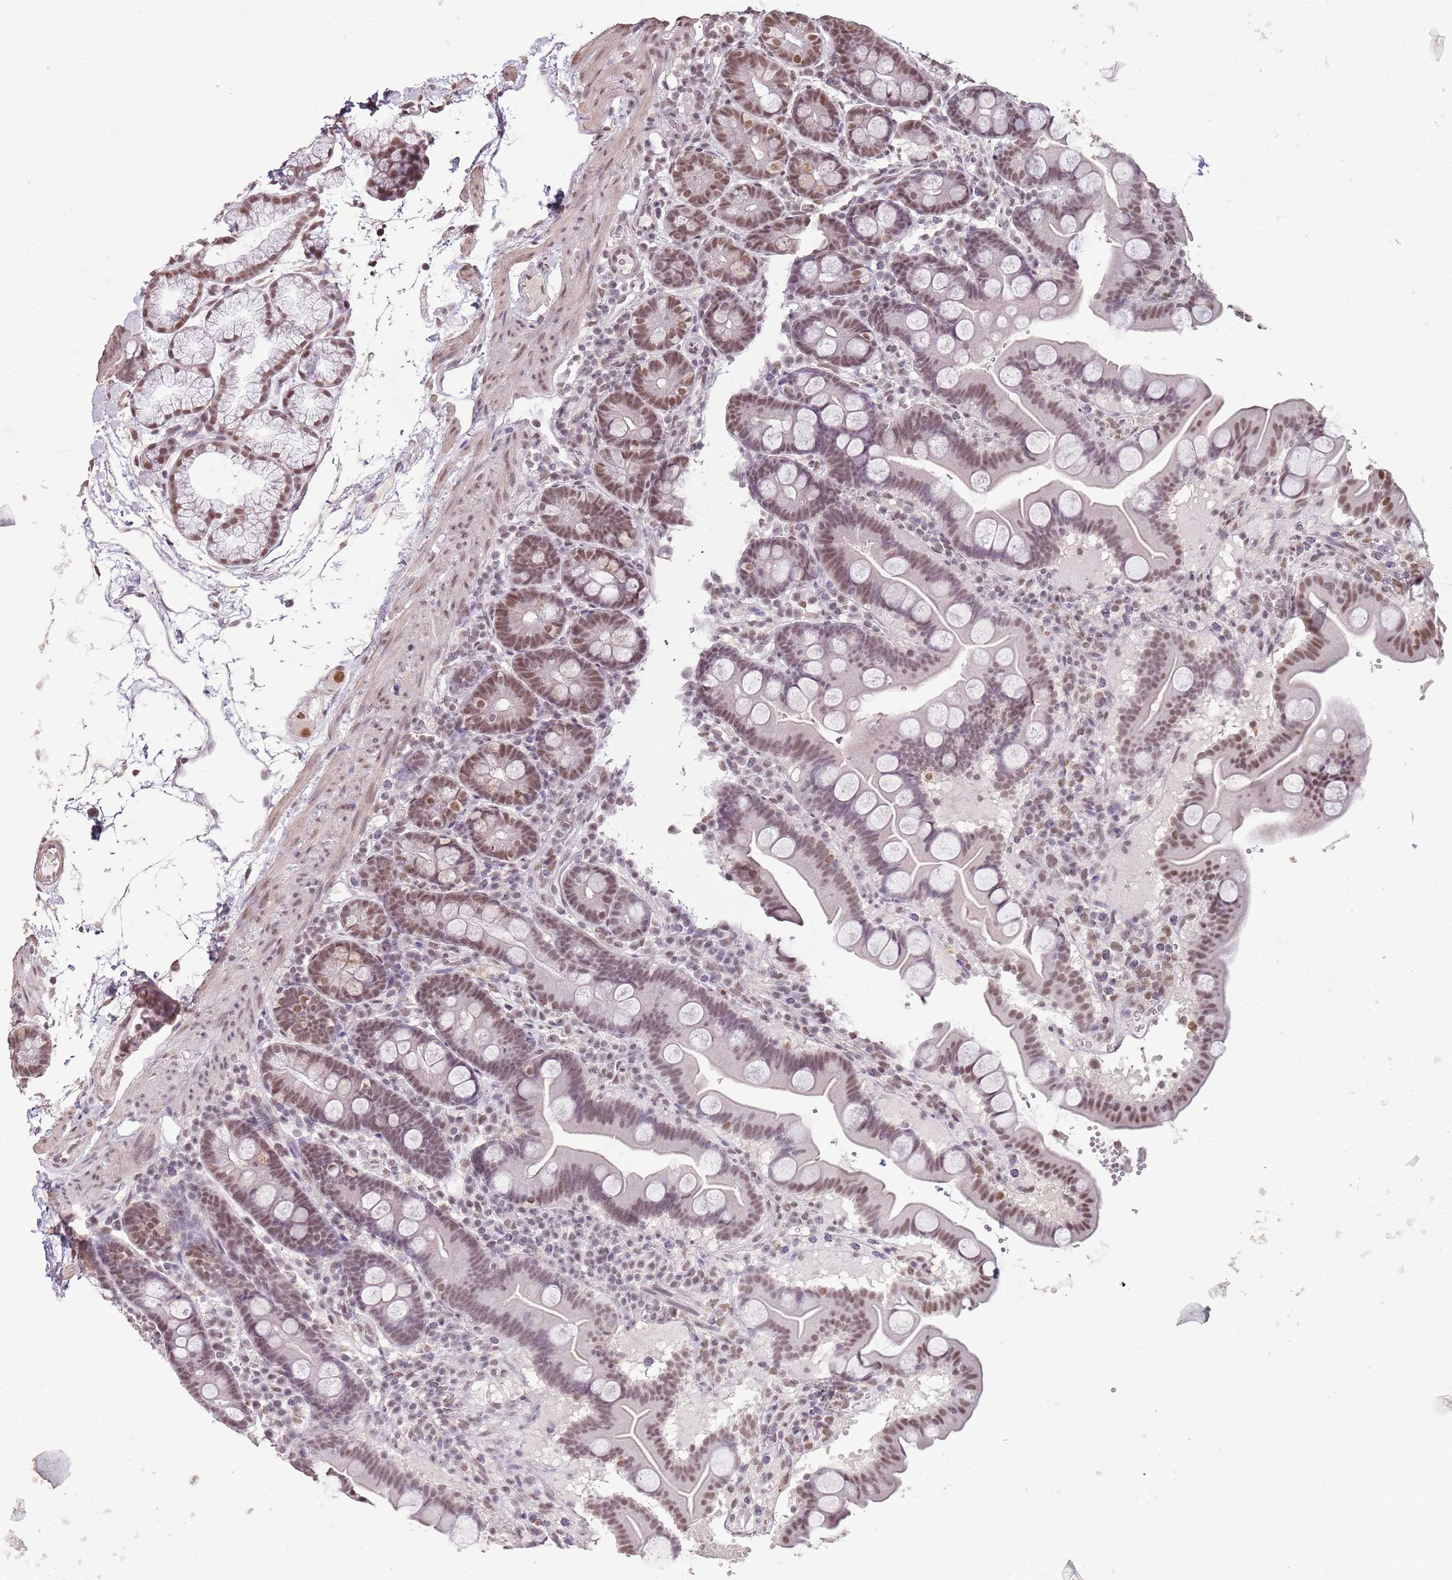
{"staining": {"intensity": "moderate", "quantity": ">75%", "location": "nuclear"}, "tissue": "duodenum", "cell_type": "Glandular cells", "image_type": "normal", "snomed": [{"axis": "morphology", "description": "Normal tissue, NOS"}, {"axis": "topography", "description": "Duodenum"}], "caption": "This histopathology image demonstrates immunohistochemistry staining of unremarkable duodenum, with medium moderate nuclear expression in approximately >75% of glandular cells.", "gene": "ARL14EP", "patient": {"sex": "male", "age": 54}}